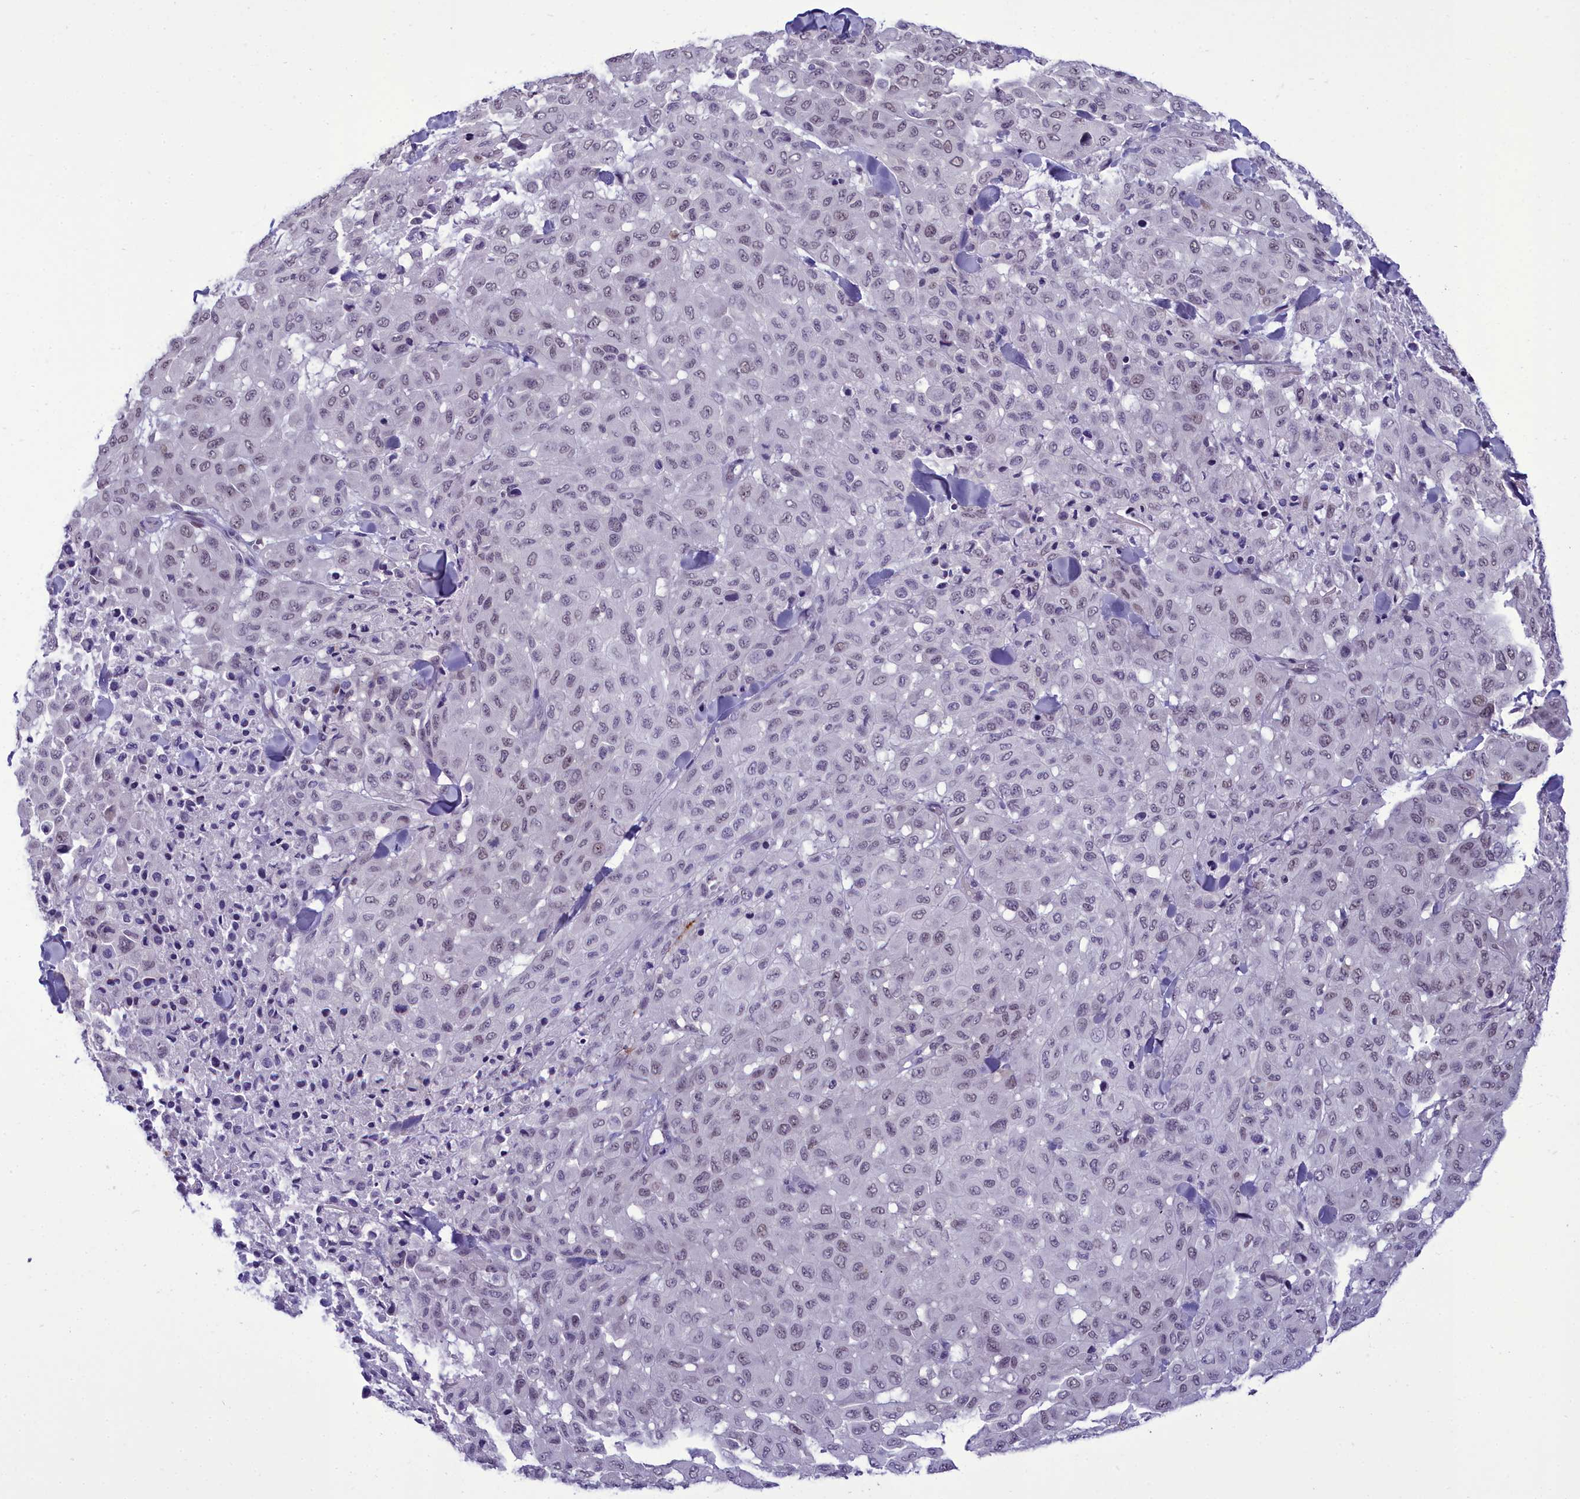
{"staining": {"intensity": "weak", "quantity": "25%-75%", "location": "nuclear"}, "tissue": "melanoma", "cell_type": "Tumor cells", "image_type": "cancer", "snomed": [{"axis": "morphology", "description": "Malignant melanoma, Metastatic site"}, {"axis": "topography", "description": "Skin"}], "caption": "The immunohistochemical stain shows weak nuclear expression in tumor cells of melanoma tissue. (Stains: DAB in brown, nuclei in blue, Microscopy: brightfield microscopy at high magnification).", "gene": "CEACAM19", "patient": {"sex": "female", "age": 81}}